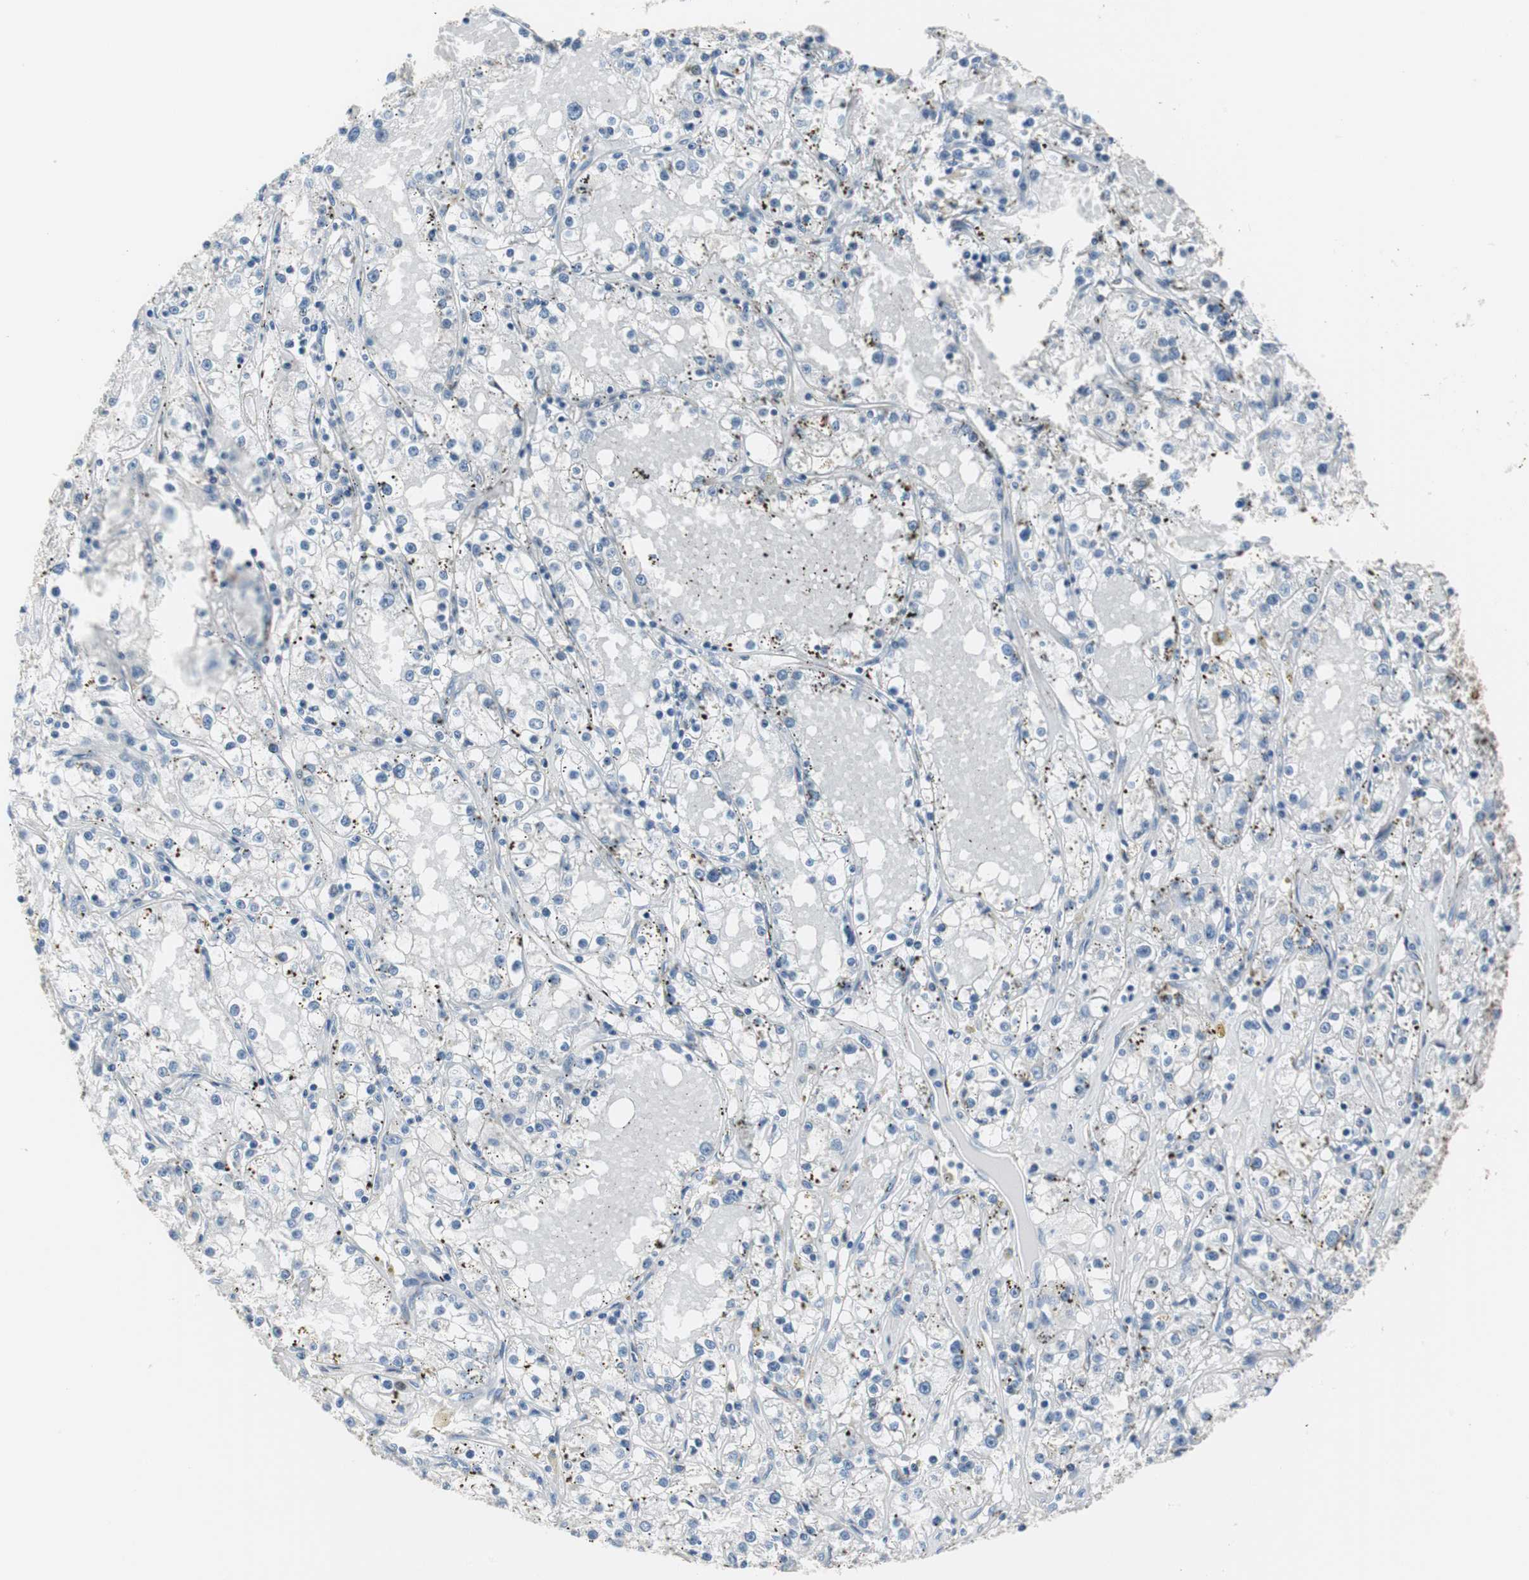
{"staining": {"intensity": "negative", "quantity": "none", "location": "none"}, "tissue": "renal cancer", "cell_type": "Tumor cells", "image_type": "cancer", "snomed": [{"axis": "morphology", "description": "Adenocarcinoma, NOS"}, {"axis": "topography", "description": "Kidney"}], "caption": "High magnification brightfield microscopy of adenocarcinoma (renal) stained with DAB (3,3'-diaminobenzidine) (brown) and counterstained with hematoxylin (blue): tumor cells show no significant staining.", "gene": "STXBP4", "patient": {"sex": "male", "age": 56}}